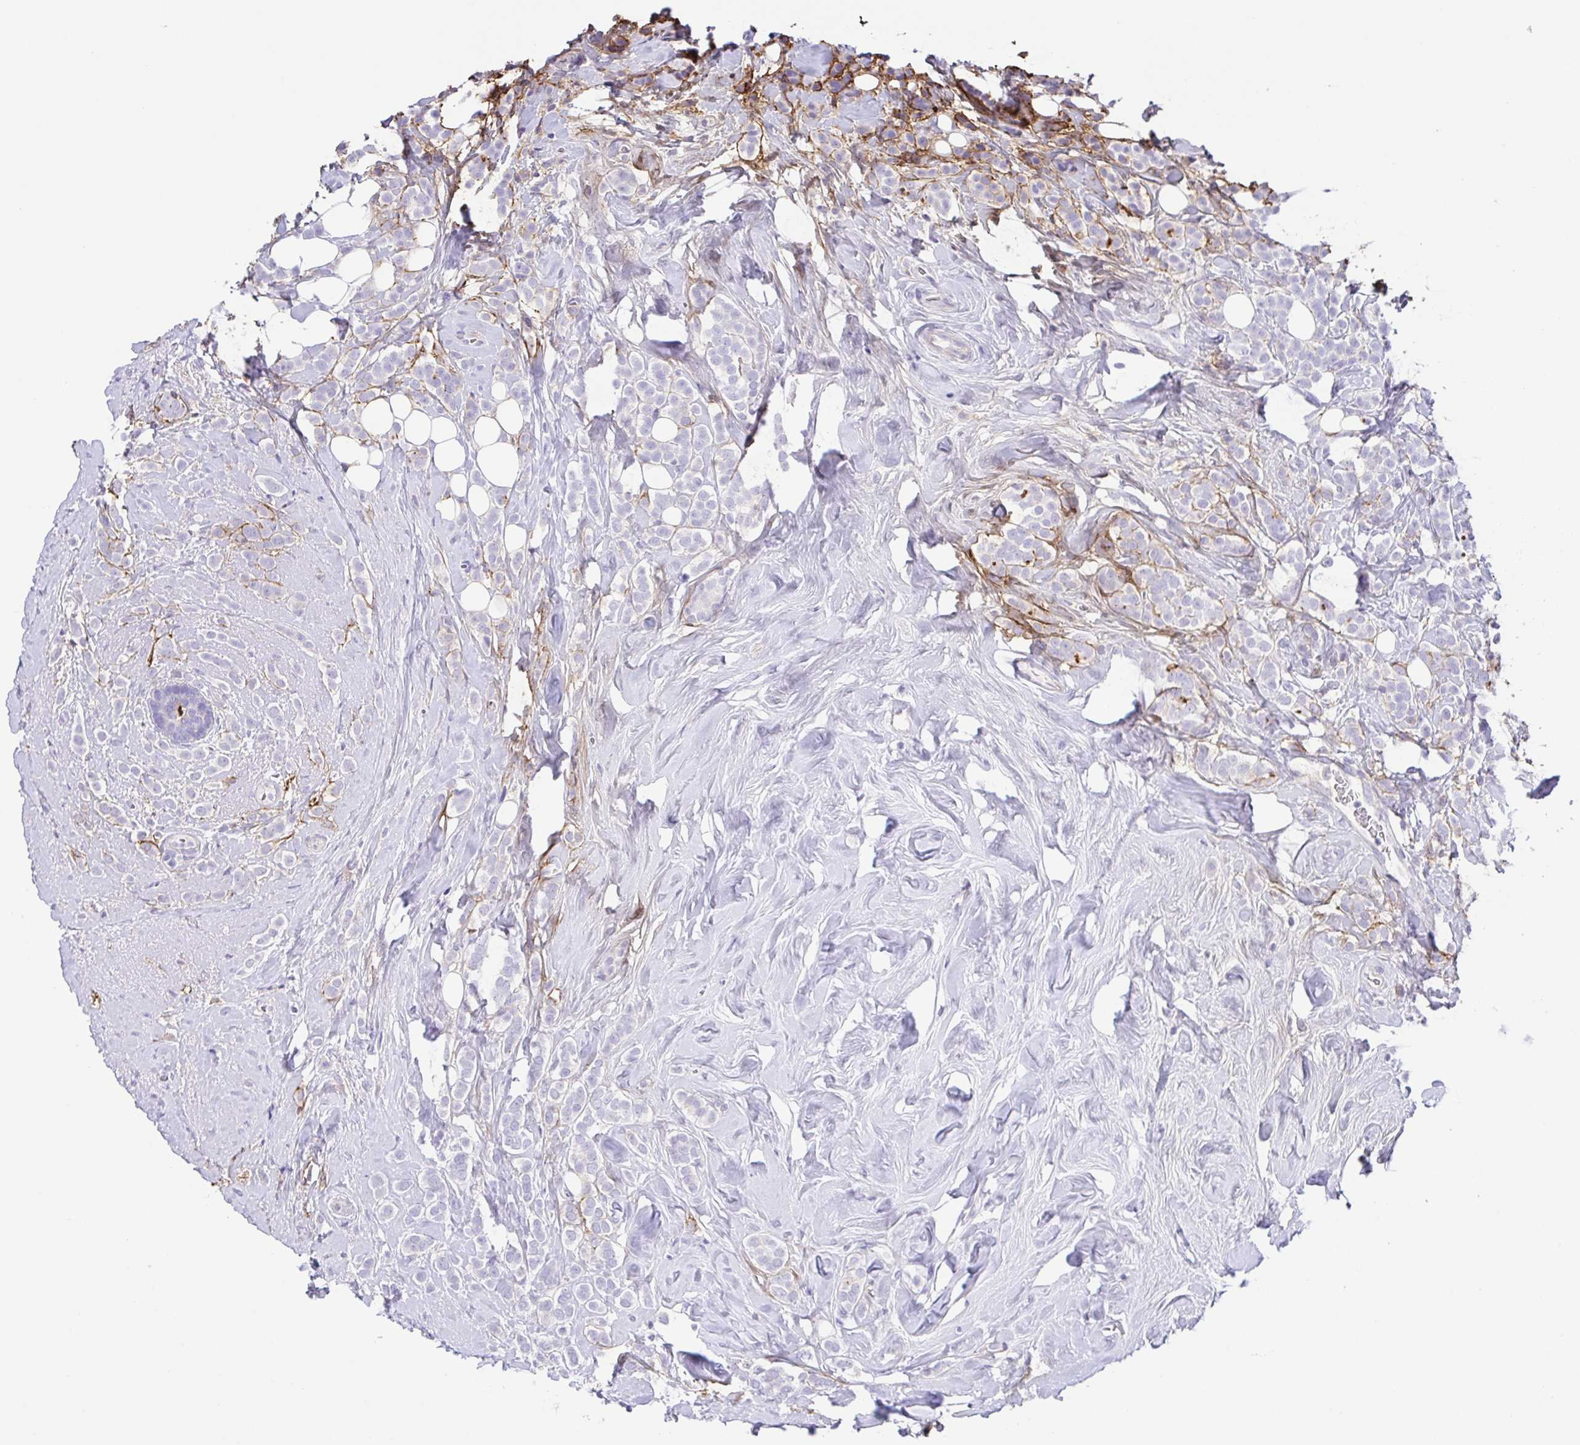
{"staining": {"intensity": "negative", "quantity": "none", "location": "none"}, "tissue": "breast cancer", "cell_type": "Tumor cells", "image_type": "cancer", "snomed": [{"axis": "morphology", "description": "Lobular carcinoma"}, {"axis": "topography", "description": "Breast"}], "caption": "This is a micrograph of immunohistochemistry staining of lobular carcinoma (breast), which shows no expression in tumor cells.", "gene": "ARPP21", "patient": {"sex": "female", "age": 49}}